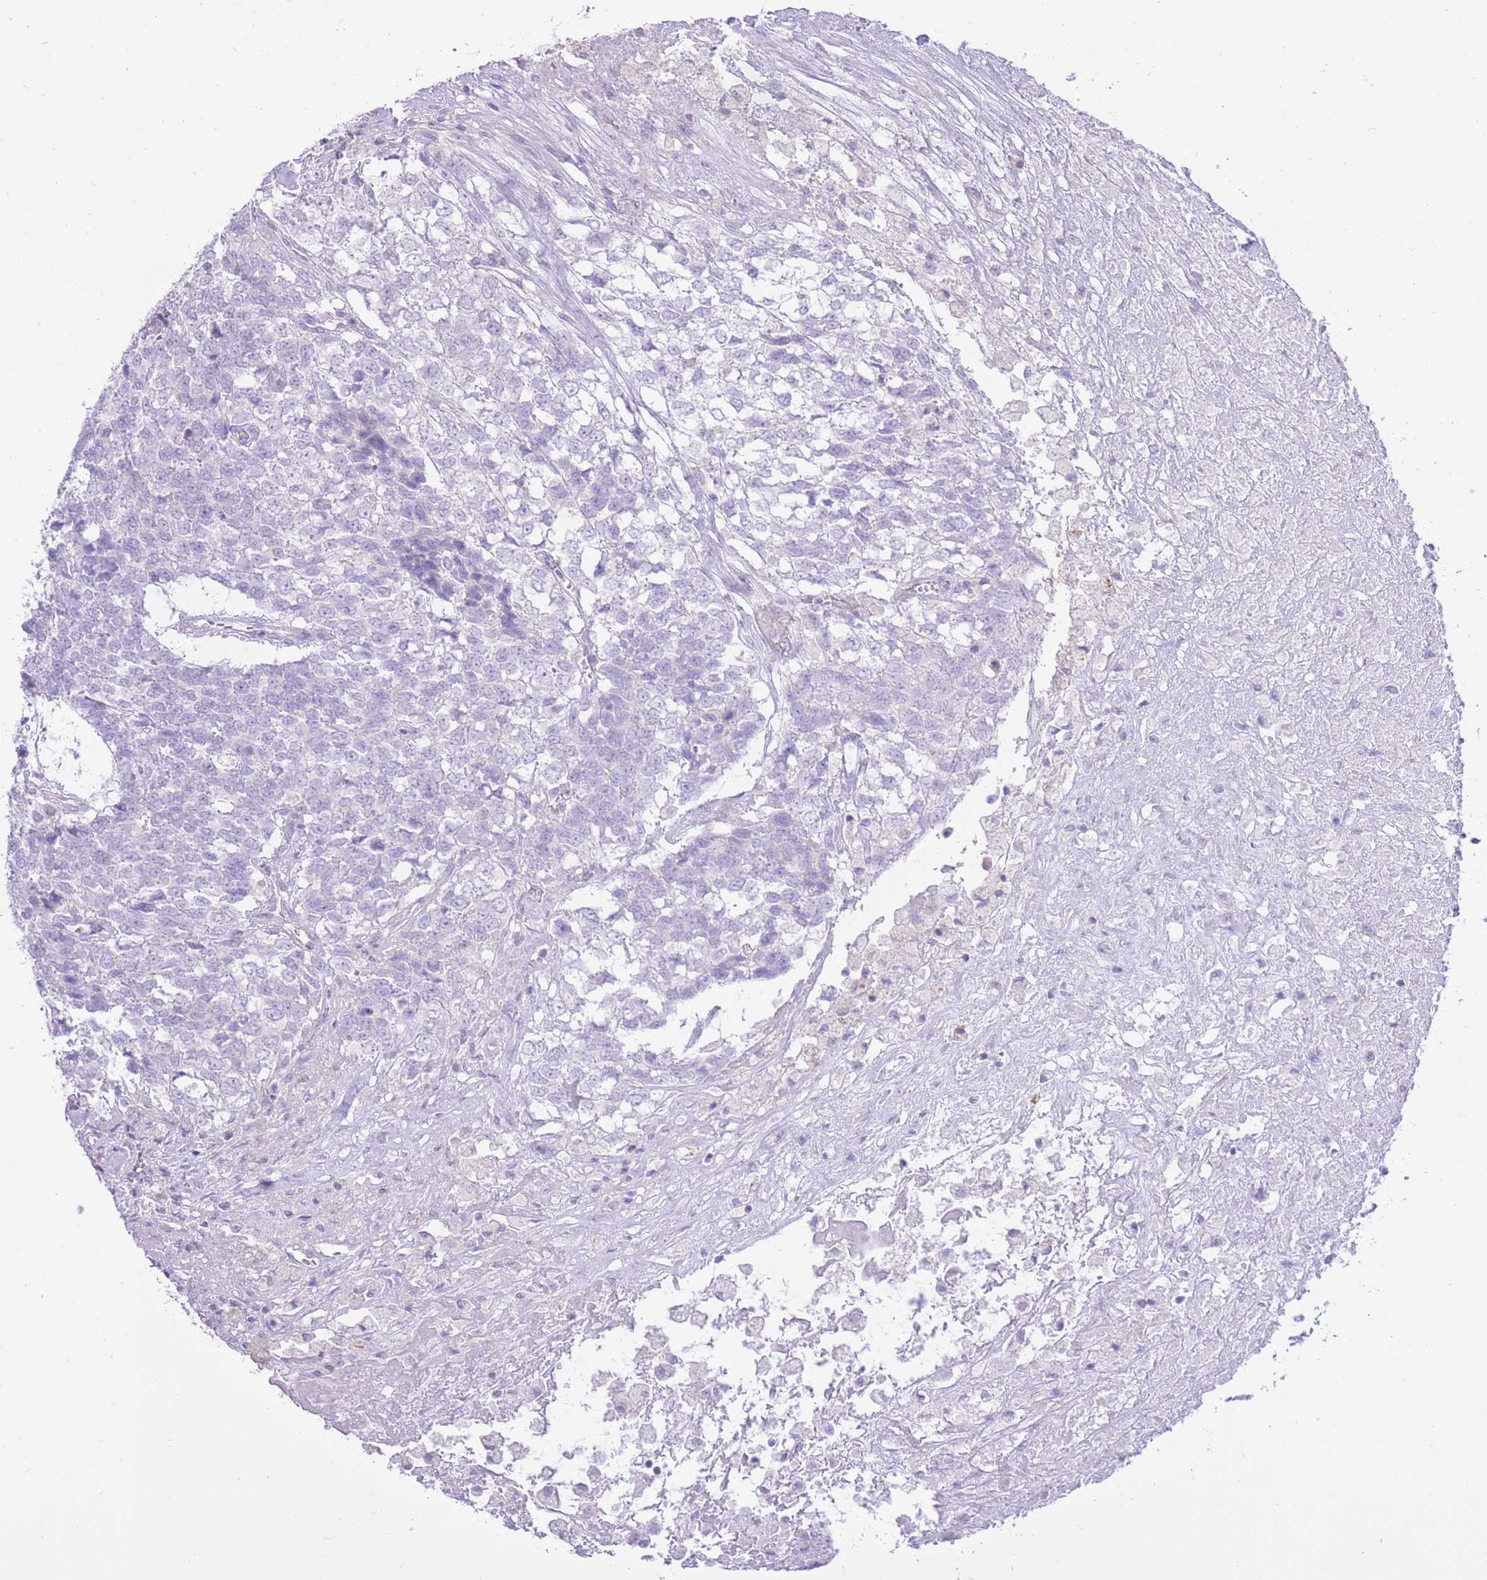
{"staining": {"intensity": "negative", "quantity": "none", "location": "none"}, "tissue": "testis cancer", "cell_type": "Tumor cells", "image_type": "cancer", "snomed": [{"axis": "morphology", "description": "Carcinoma, Embryonal, NOS"}, {"axis": "topography", "description": "Testis"}], "caption": "This photomicrograph is of testis embryonal carcinoma stained with immunohistochemistry (IHC) to label a protein in brown with the nuclei are counter-stained blue. There is no positivity in tumor cells.", "gene": "SLC4A4", "patient": {"sex": "male", "age": 23}}